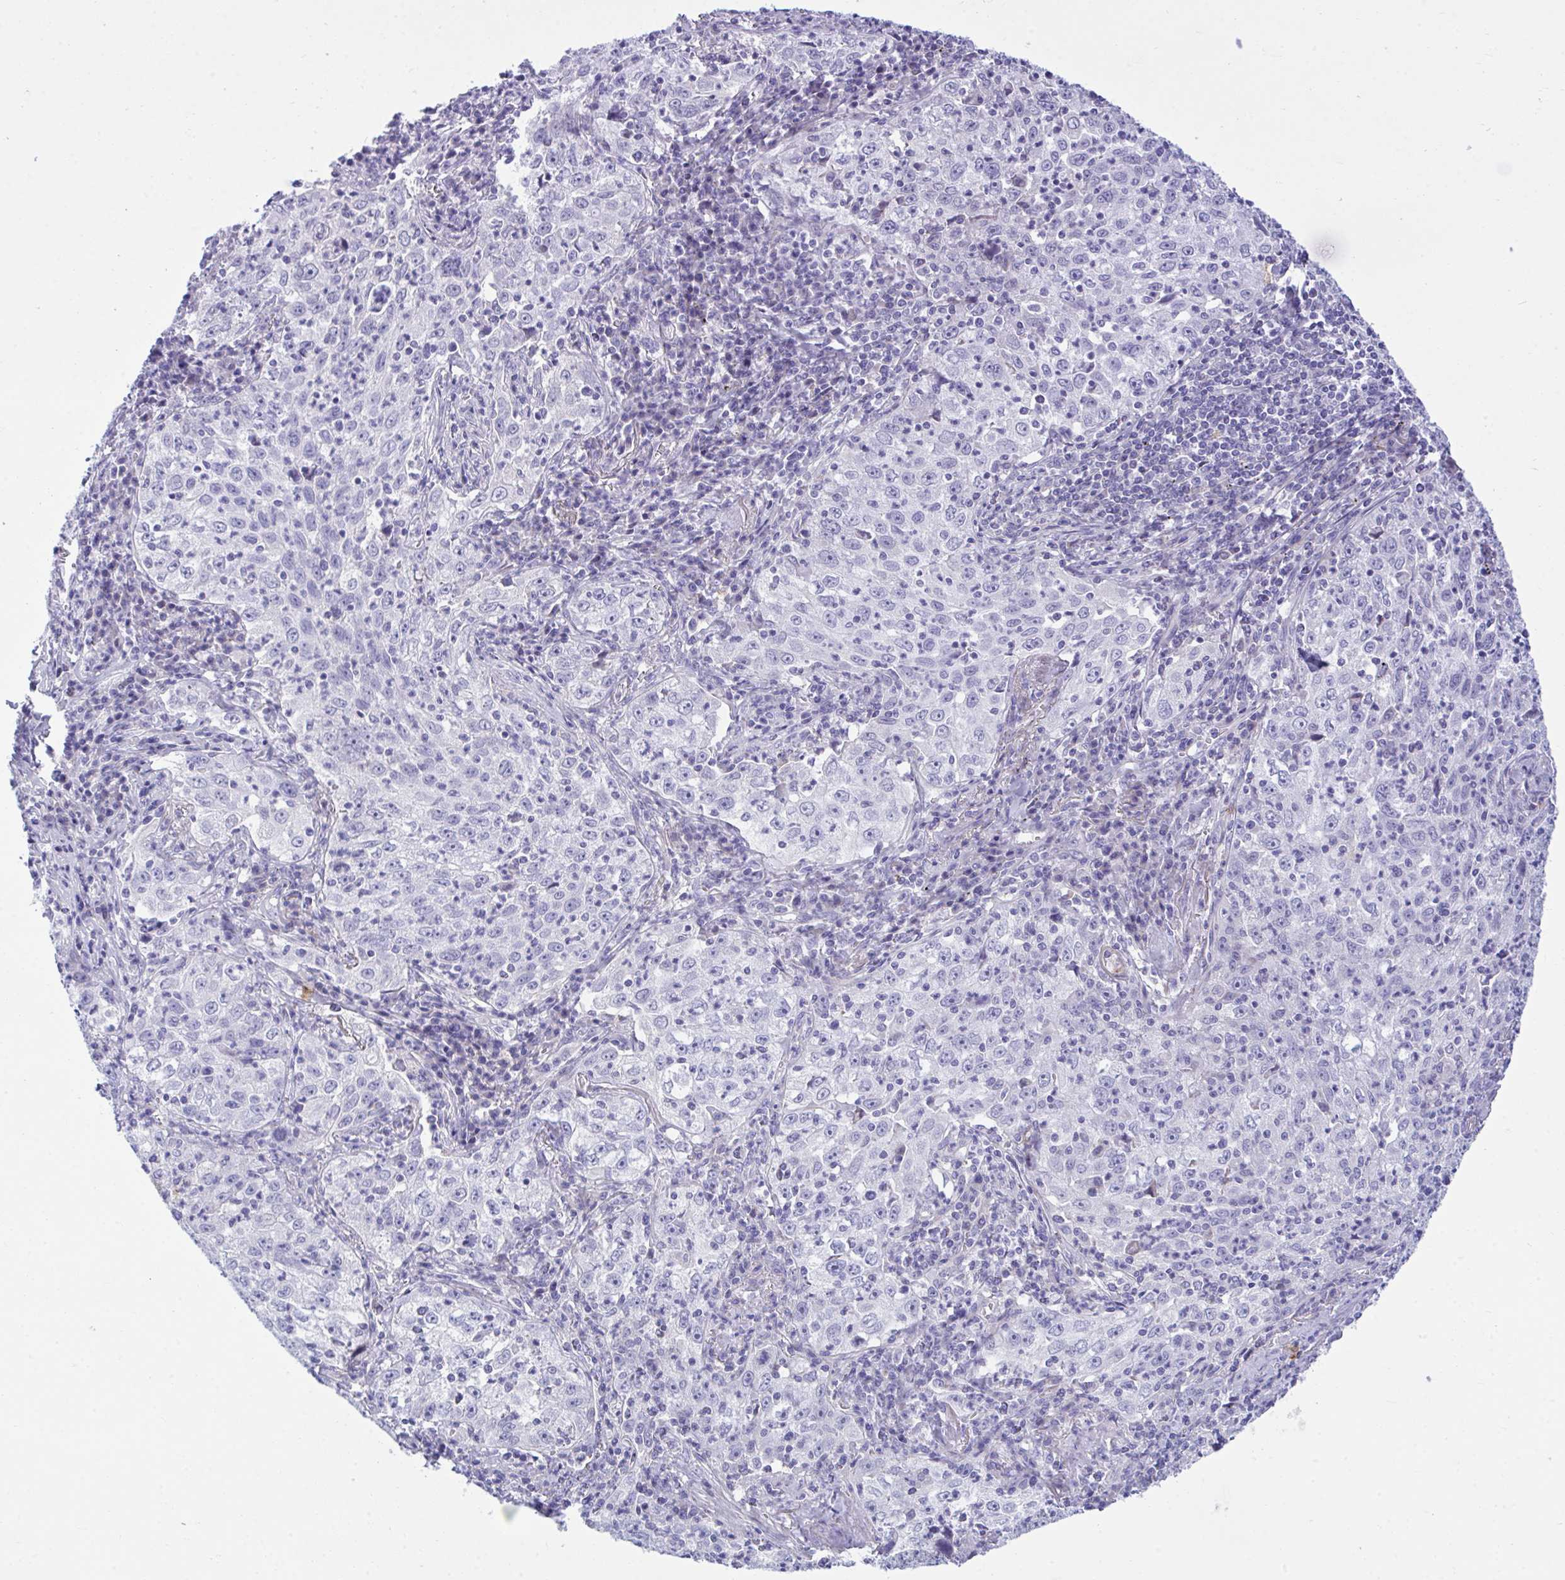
{"staining": {"intensity": "negative", "quantity": "none", "location": "none"}, "tissue": "lung cancer", "cell_type": "Tumor cells", "image_type": "cancer", "snomed": [{"axis": "morphology", "description": "Squamous cell carcinoma, NOS"}, {"axis": "topography", "description": "Lung"}], "caption": "This is an immunohistochemistry photomicrograph of human lung cancer. There is no positivity in tumor cells.", "gene": "MED9", "patient": {"sex": "male", "age": 71}}